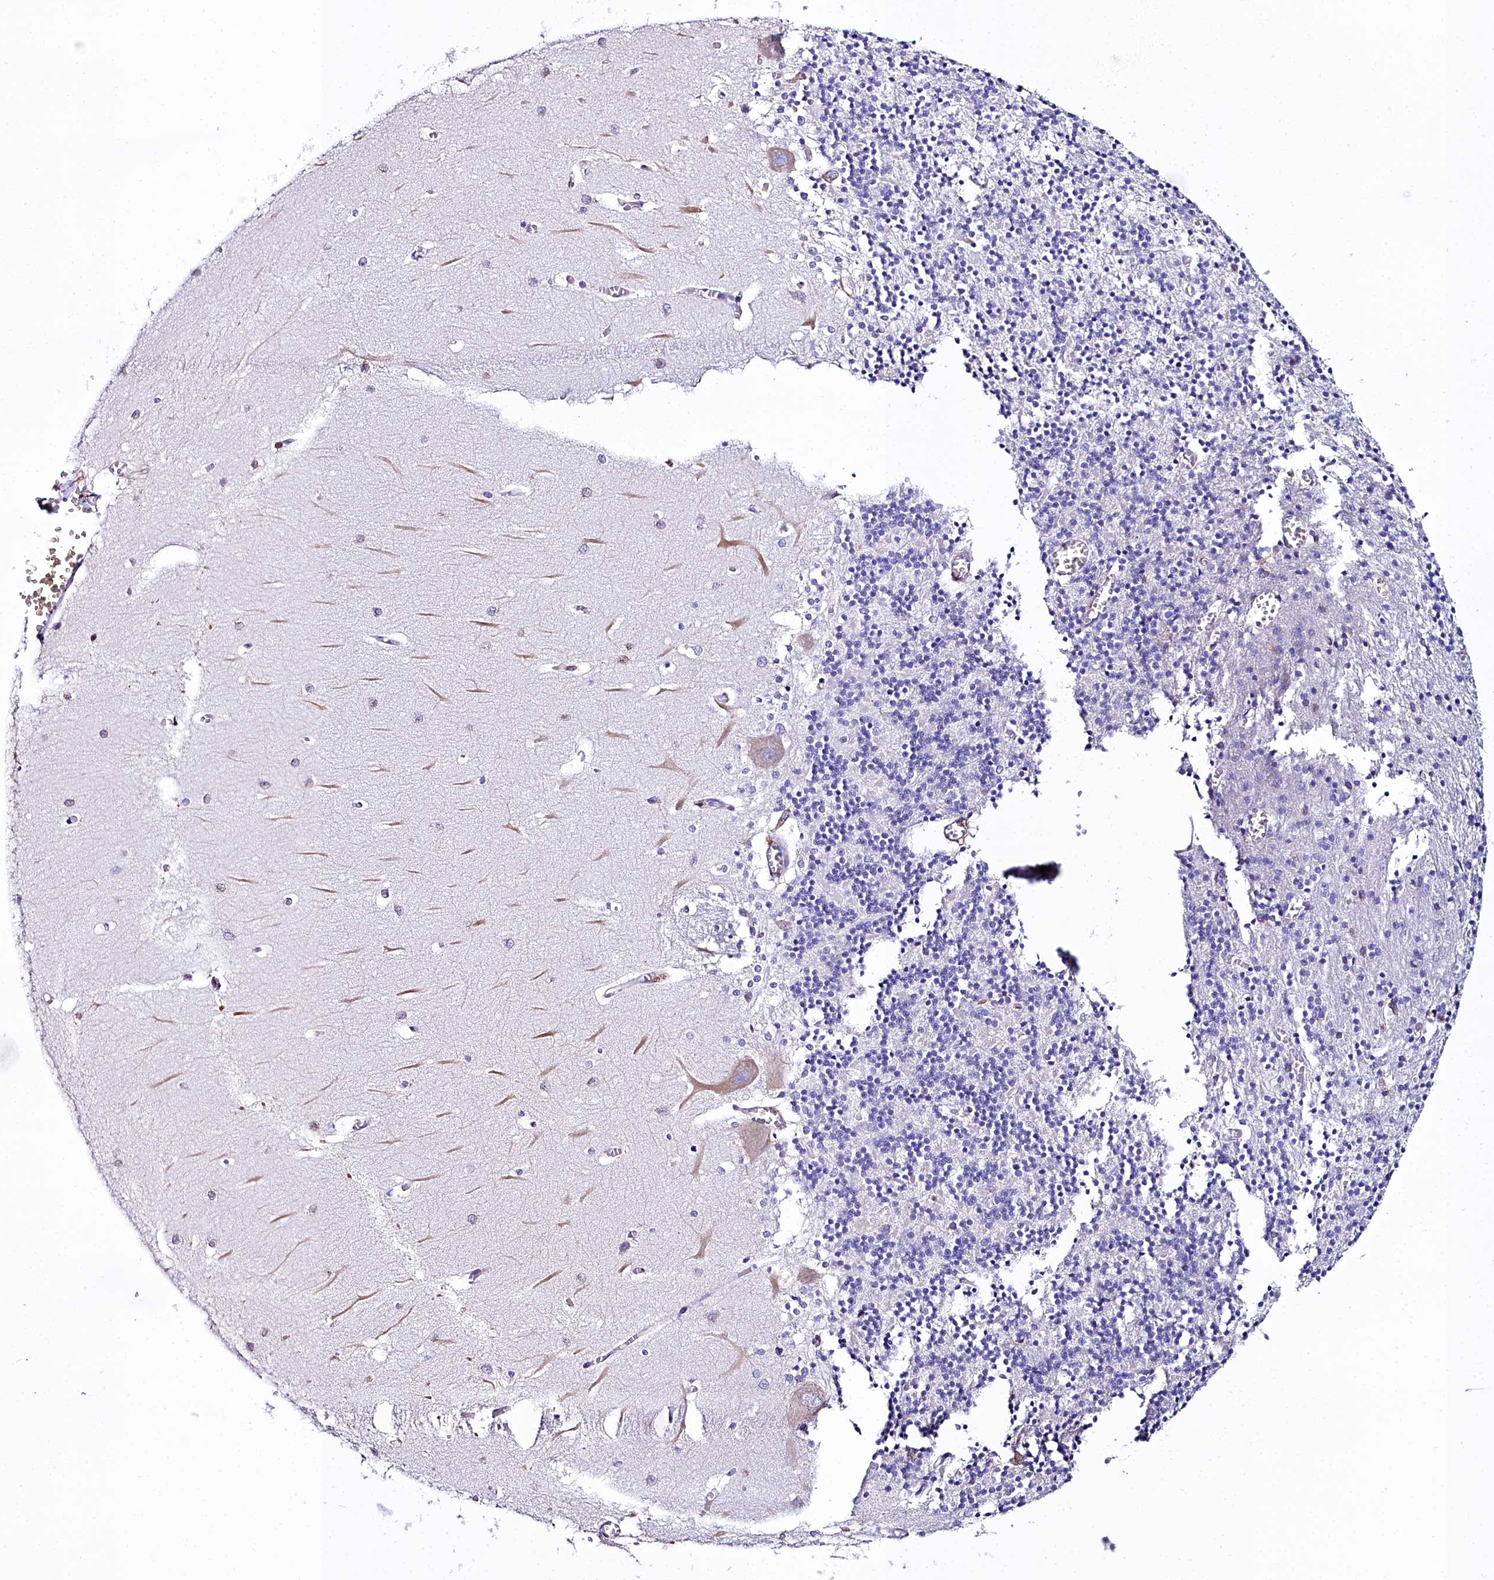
{"staining": {"intensity": "negative", "quantity": "none", "location": "none"}, "tissue": "cerebellum", "cell_type": "Cells in granular layer", "image_type": "normal", "snomed": [{"axis": "morphology", "description": "Normal tissue, NOS"}, {"axis": "topography", "description": "Cerebellum"}], "caption": "A histopathology image of cerebellum stained for a protein demonstrates no brown staining in cells in granular layer.", "gene": "TXNDC5", "patient": {"sex": "male", "age": 37}}